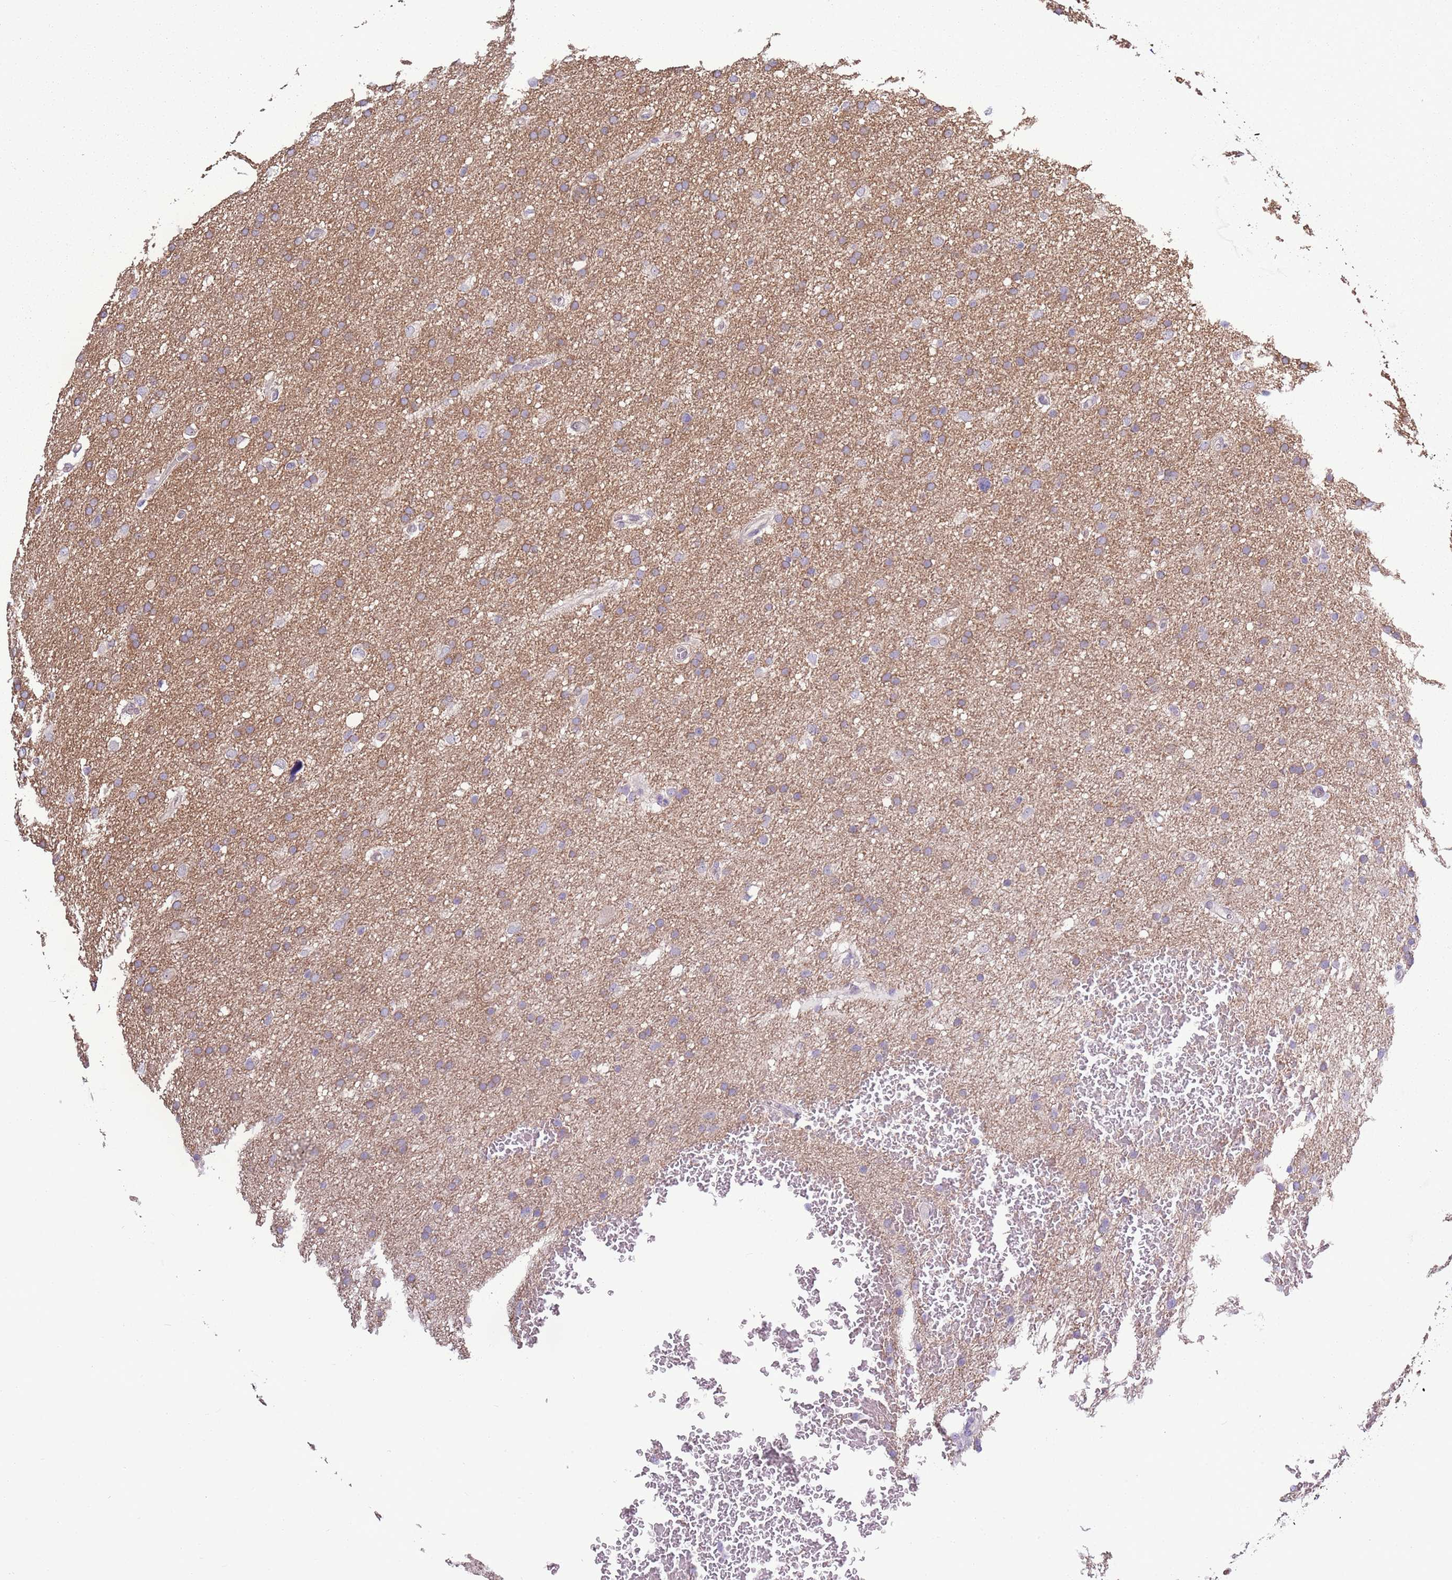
{"staining": {"intensity": "weak", "quantity": "25%-75%", "location": "cytoplasmic/membranous"}, "tissue": "glioma", "cell_type": "Tumor cells", "image_type": "cancer", "snomed": [{"axis": "morphology", "description": "Glioma, malignant, High grade"}, {"axis": "topography", "description": "Cerebral cortex"}], "caption": "Malignant high-grade glioma tissue shows weak cytoplasmic/membranous staining in about 25%-75% of tumor cells", "gene": "CAPN9", "patient": {"sex": "female", "age": 36}}